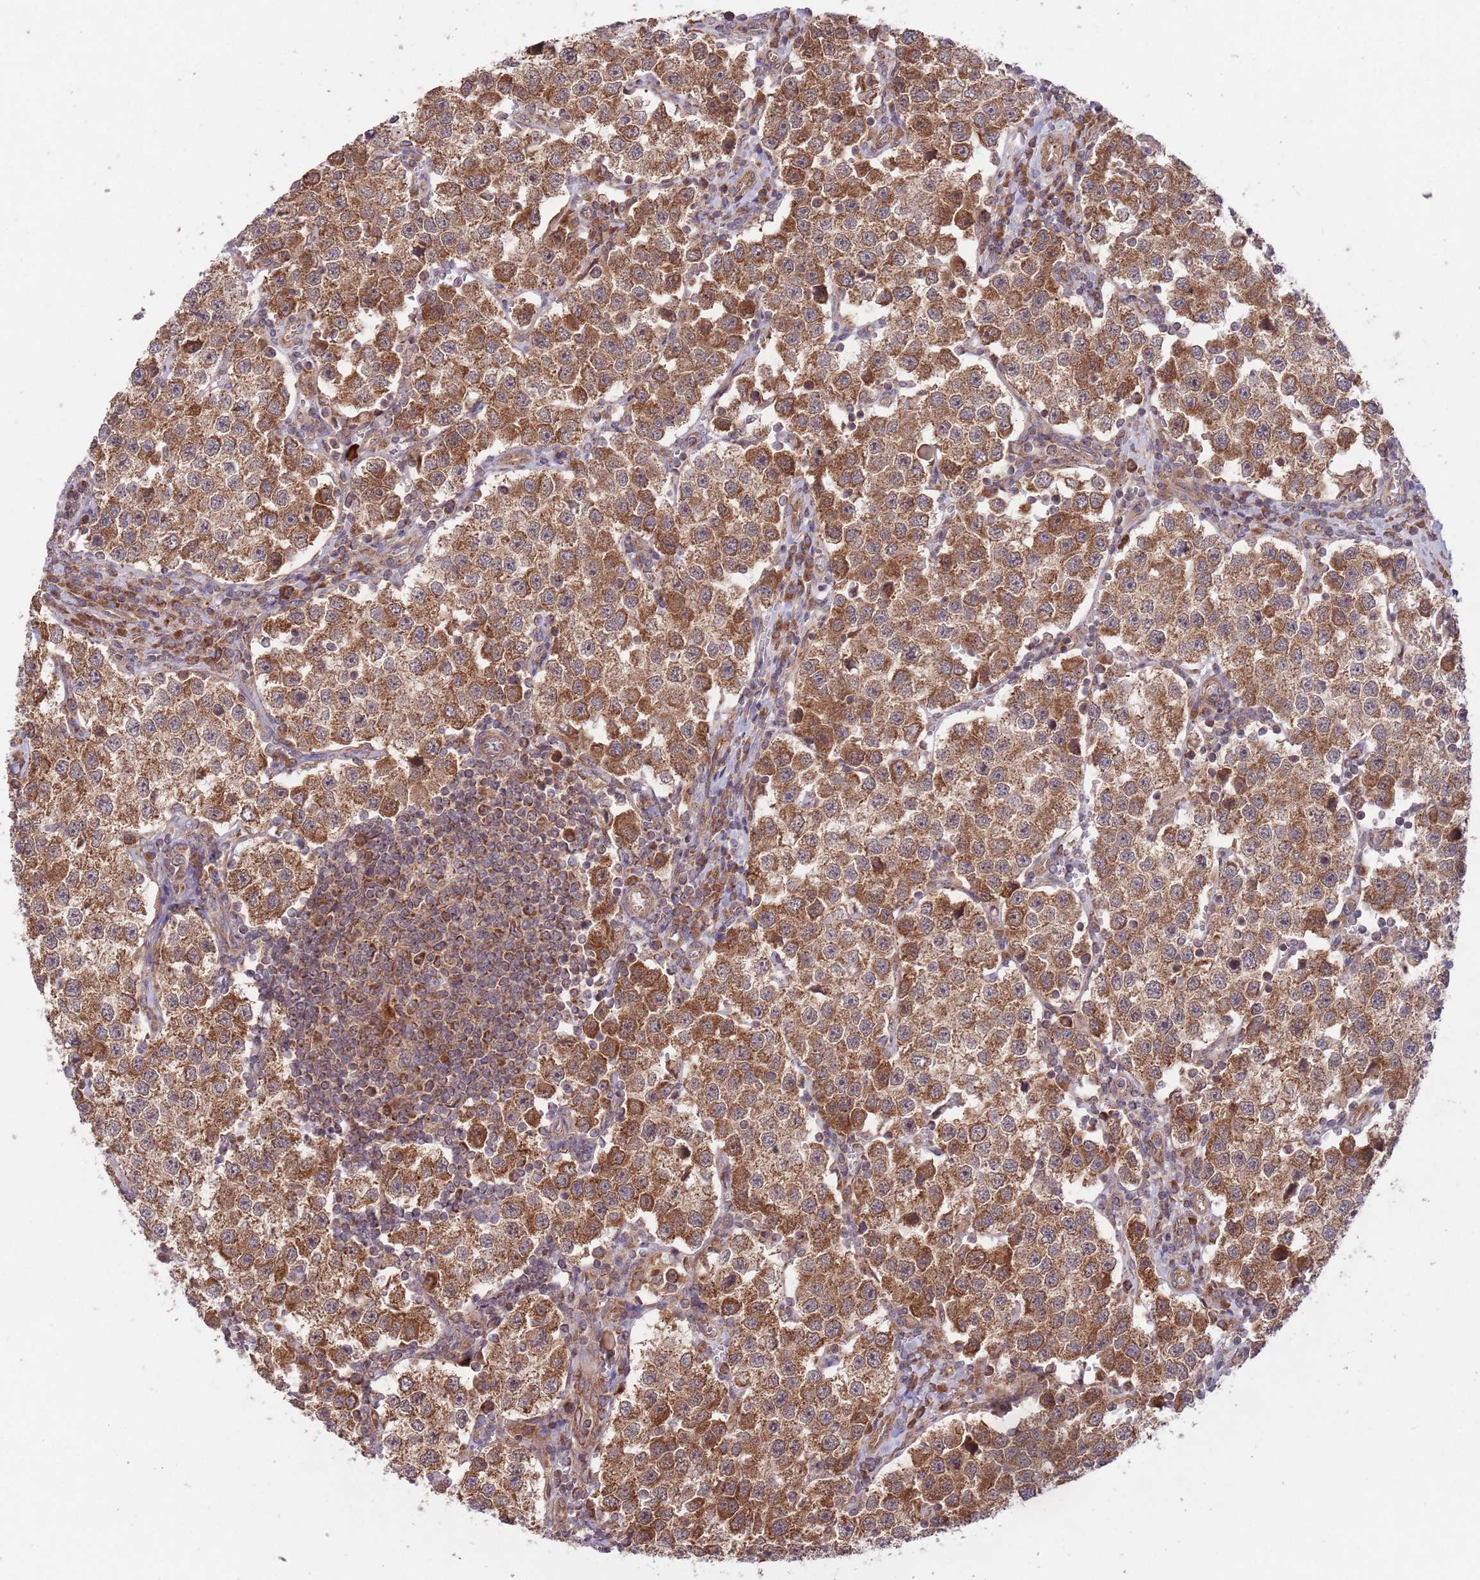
{"staining": {"intensity": "strong", "quantity": ">75%", "location": "cytoplasmic/membranous"}, "tissue": "testis cancer", "cell_type": "Tumor cells", "image_type": "cancer", "snomed": [{"axis": "morphology", "description": "Seminoma, NOS"}, {"axis": "topography", "description": "Testis"}], "caption": "High-magnification brightfield microscopy of testis cancer (seminoma) stained with DAB (brown) and counterstained with hematoxylin (blue). tumor cells exhibit strong cytoplasmic/membranous staining is identified in approximately>75% of cells. (Stains: DAB in brown, nuclei in blue, Microscopy: brightfield microscopy at high magnification).", "gene": "MFNG", "patient": {"sex": "male", "age": 37}}